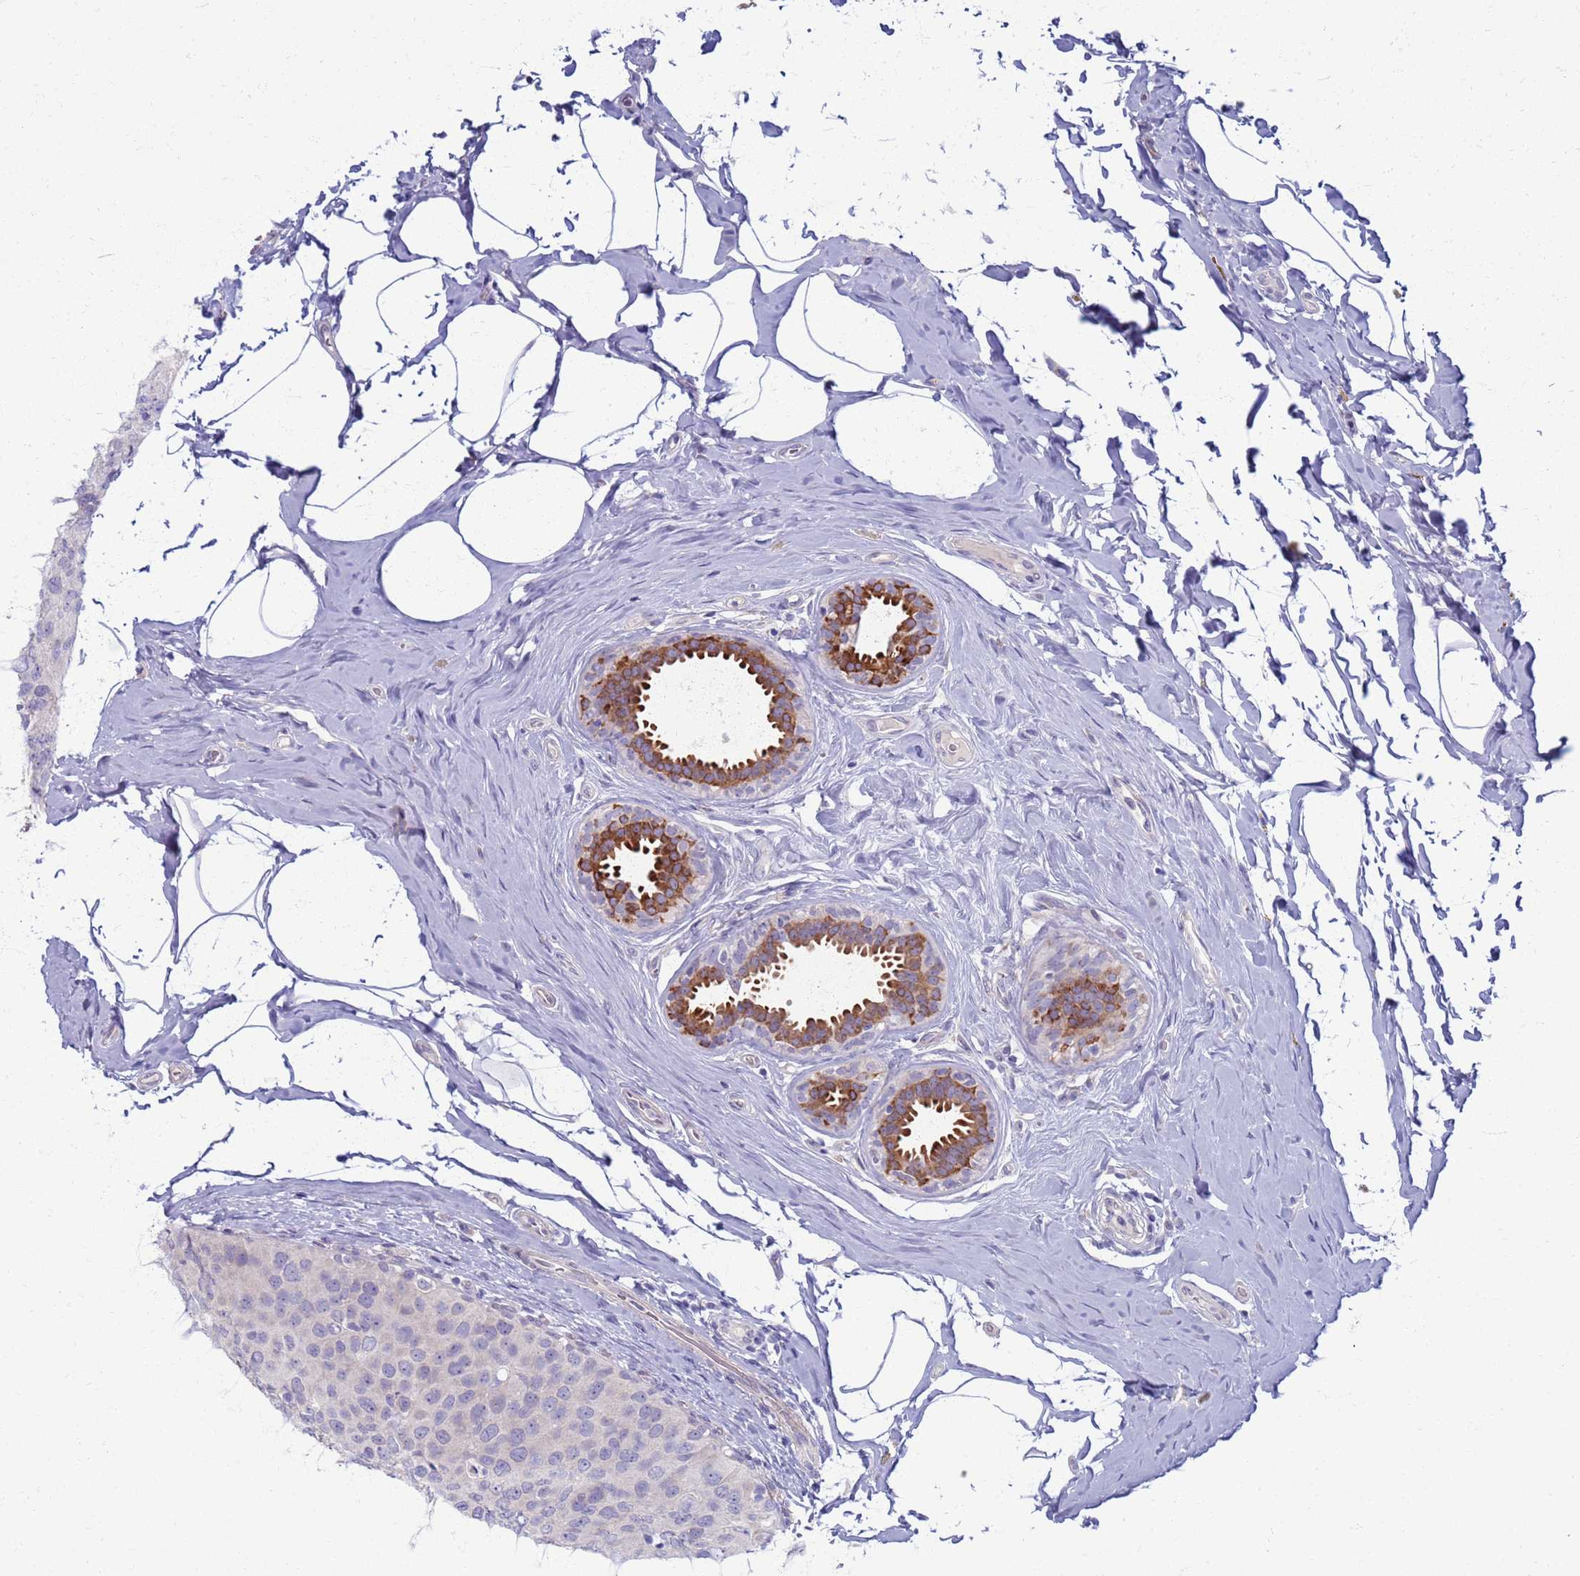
{"staining": {"intensity": "negative", "quantity": "none", "location": "none"}, "tissue": "breast cancer", "cell_type": "Tumor cells", "image_type": "cancer", "snomed": [{"axis": "morphology", "description": "Duct carcinoma"}, {"axis": "topography", "description": "Breast"}], "caption": "This histopathology image is of breast cancer (infiltrating ductal carcinoma) stained with IHC to label a protein in brown with the nuclei are counter-stained blue. There is no staining in tumor cells. (Brightfield microscopy of DAB (3,3'-diaminobenzidine) immunohistochemistry at high magnification).", "gene": "CLCA2", "patient": {"sex": "female", "age": 55}}